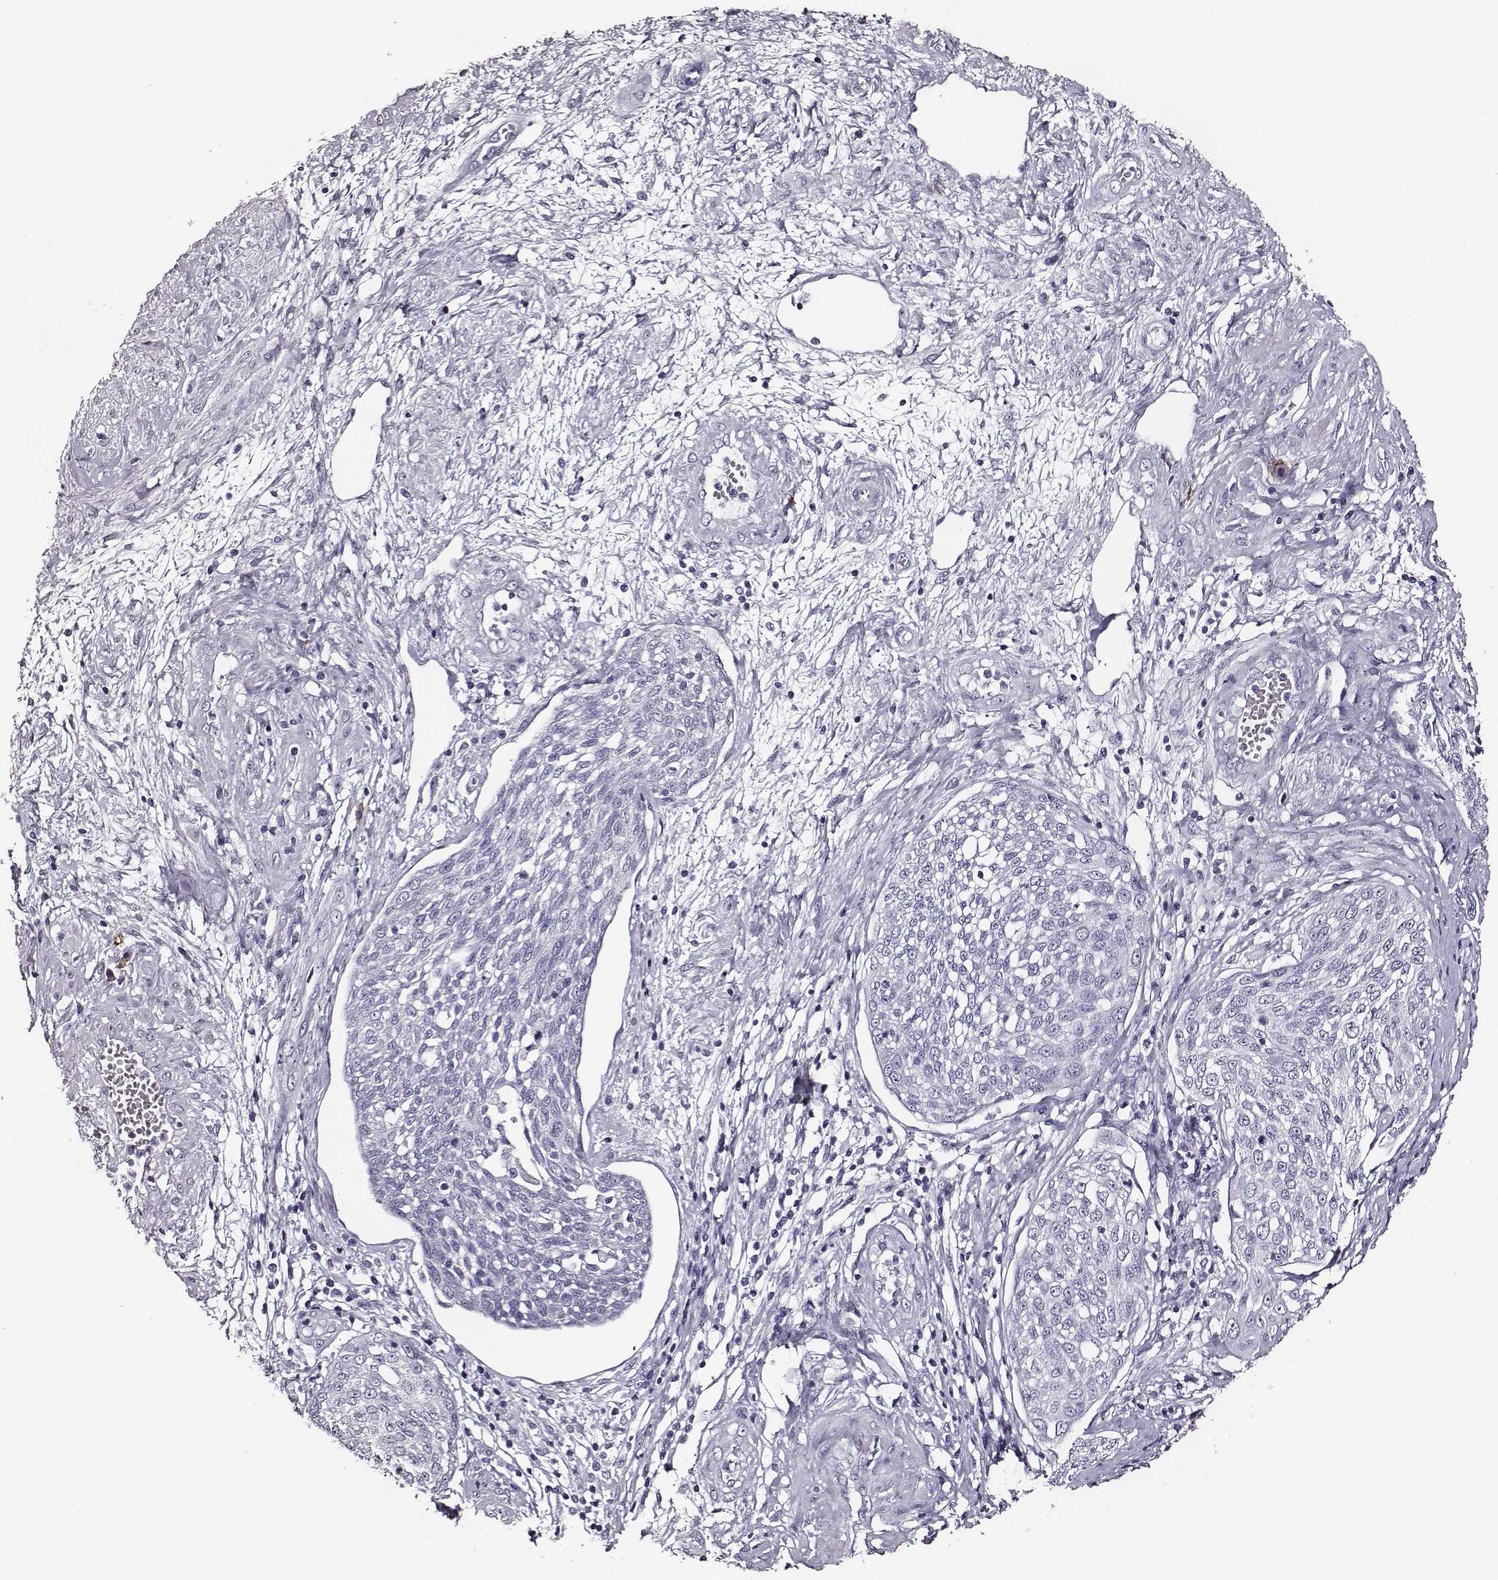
{"staining": {"intensity": "negative", "quantity": "none", "location": "none"}, "tissue": "cervical cancer", "cell_type": "Tumor cells", "image_type": "cancer", "snomed": [{"axis": "morphology", "description": "Squamous cell carcinoma, NOS"}, {"axis": "topography", "description": "Cervix"}], "caption": "Immunohistochemistry image of neoplastic tissue: cervical cancer stained with DAB displays no significant protein staining in tumor cells.", "gene": "DPEP1", "patient": {"sex": "female", "age": 34}}